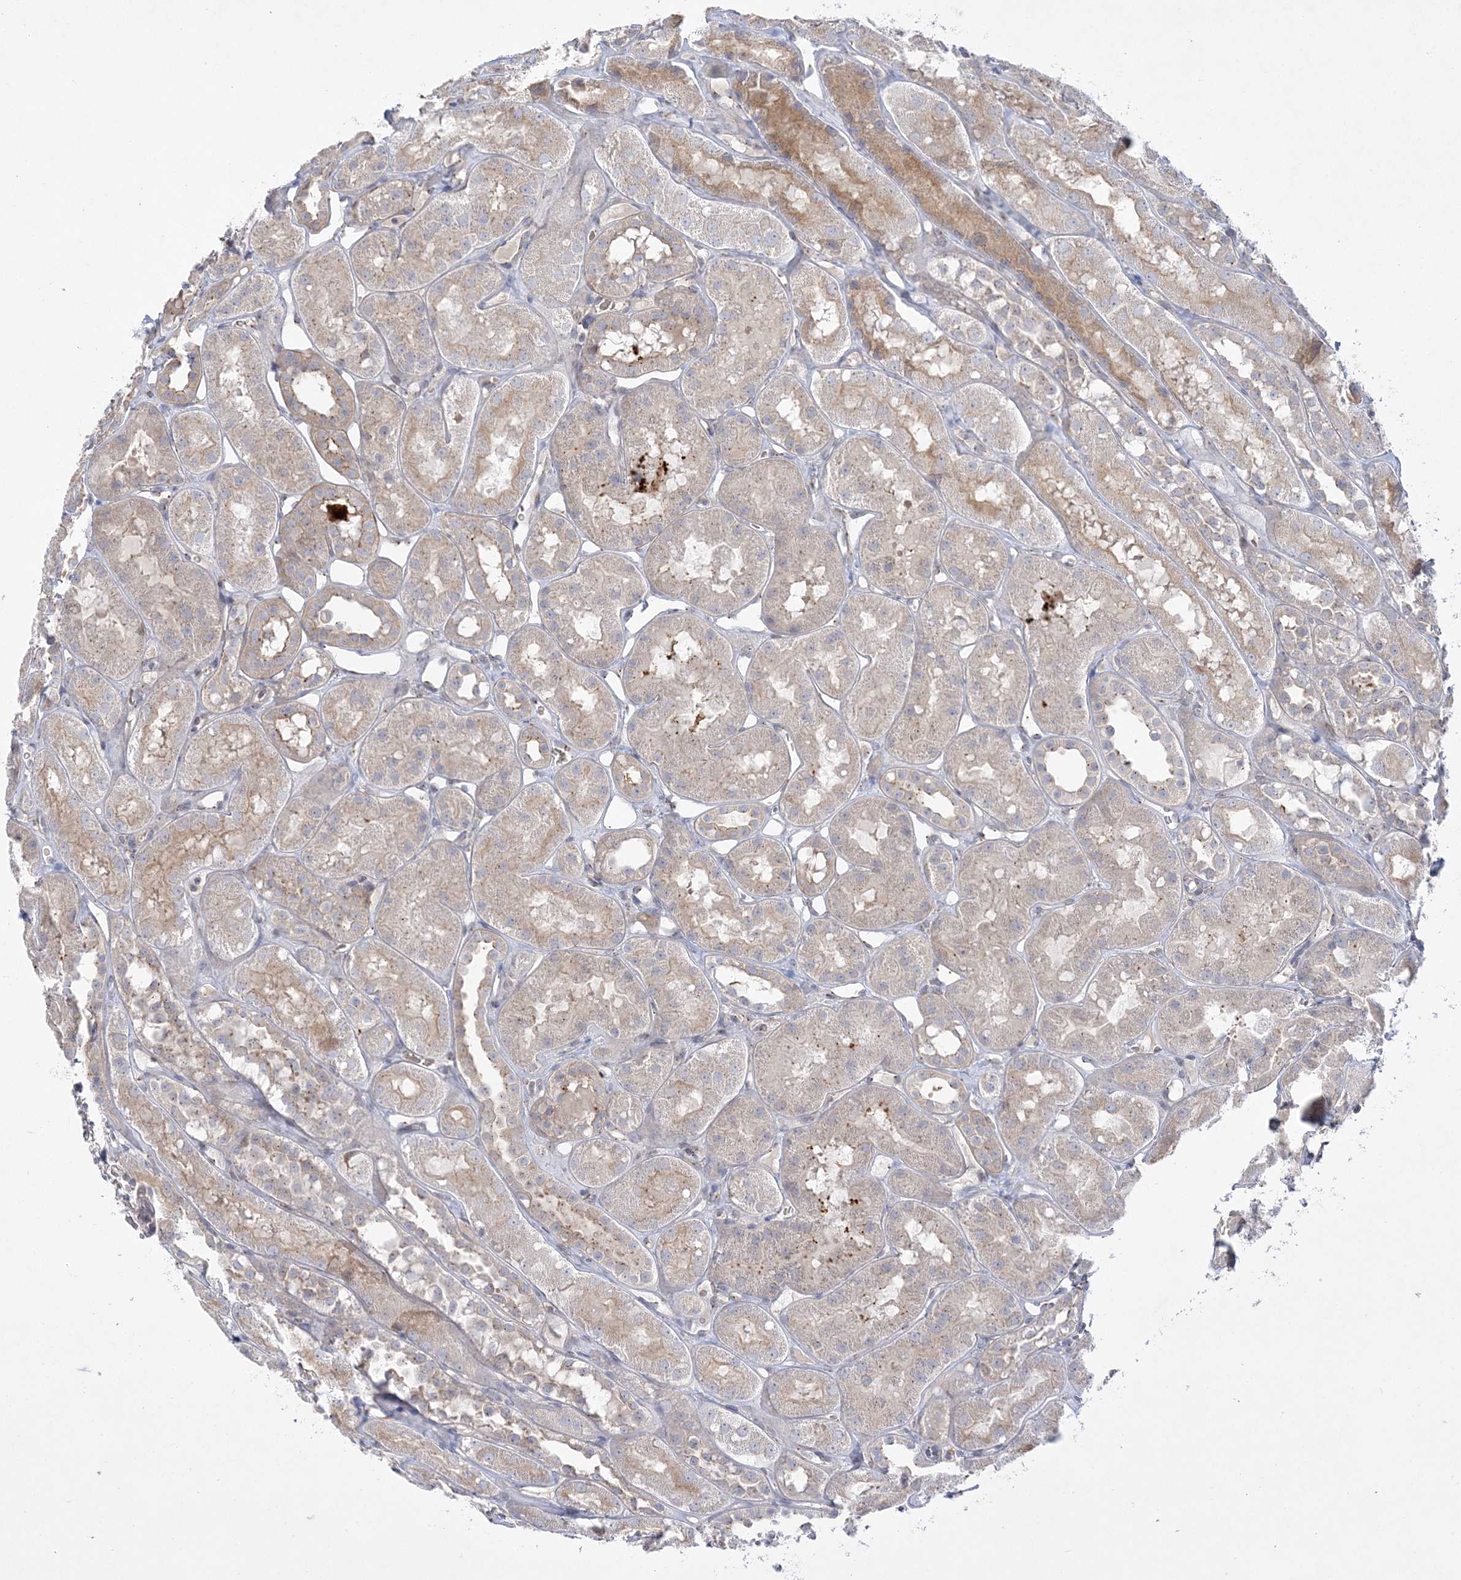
{"staining": {"intensity": "negative", "quantity": "none", "location": "none"}, "tissue": "kidney", "cell_type": "Cells in glomeruli", "image_type": "normal", "snomed": [{"axis": "morphology", "description": "Normal tissue, NOS"}, {"axis": "topography", "description": "Kidney"}], "caption": "DAB (3,3'-diaminobenzidine) immunohistochemical staining of benign human kidney displays no significant positivity in cells in glomeruli. (Immunohistochemistry (ihc), brightfield microscopy, high magnification).", "gene": "ADAMTS12", "patient": {"sex": "male", "age": 16}}